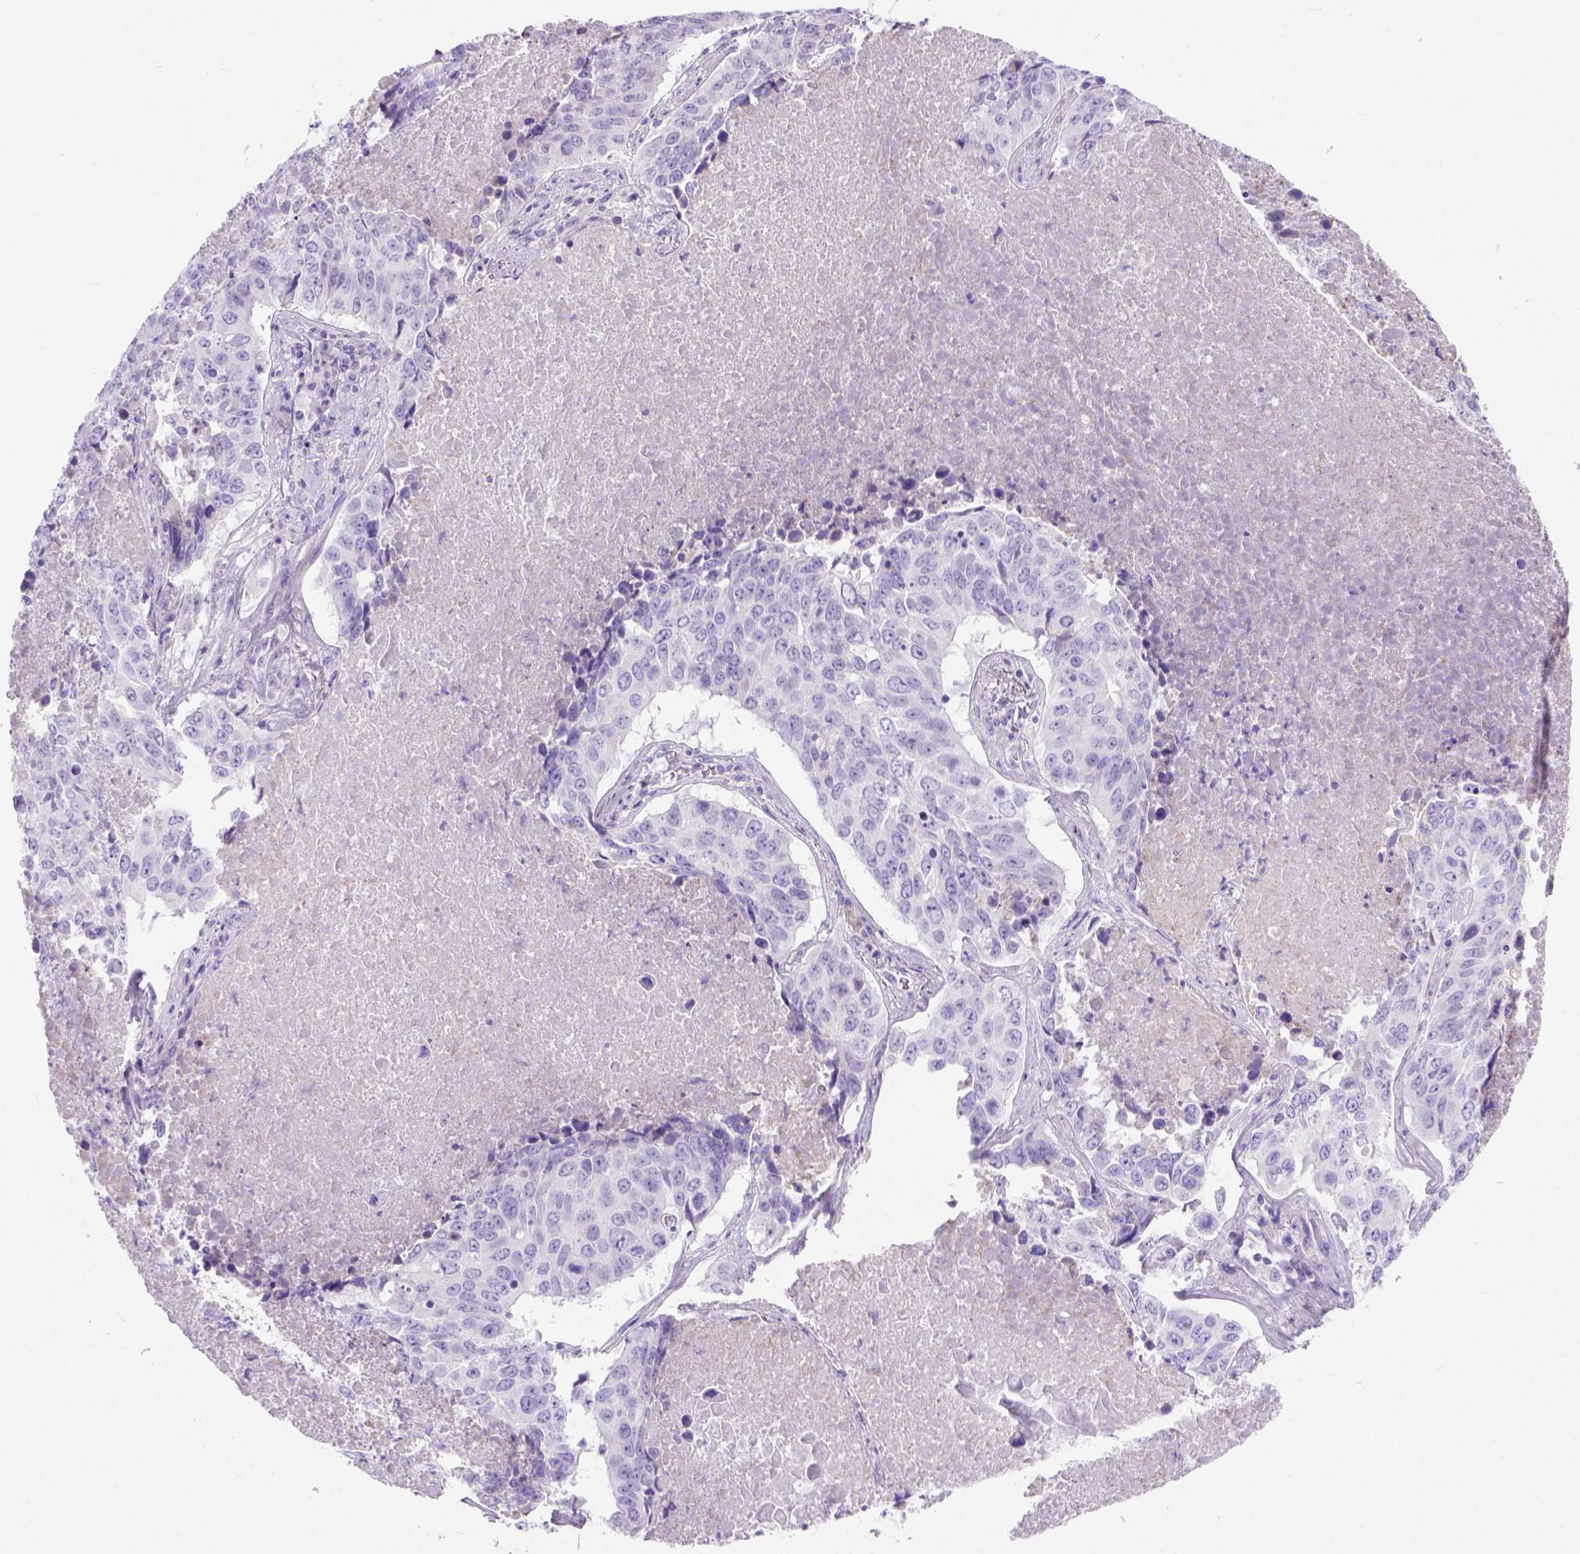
{"staining": {"intensity": "negative", "quantity": "none", "location": "none"}, "tissue": "lung cancer", "cell_type": "Tumor cells", "image_type": "cancer", "snomed": [{"axis": "morphology", "description": "Normal tissue, NOS"}, {"axis": "morphology", "description": "Squamous cell carcinoma, NOS"}, {"axis": "topography", "description": "Bronchus"}, {"axis": "topography", "description": "Lung"}], "caption": "Immunohistochemistry image of human lung cancer (squamous cell carcinoma) stained for a protein (brown), which reveals no positivity in tumor cells.", "gene": "ODAD3", "patient": {"sex": "male", "age": 64}}